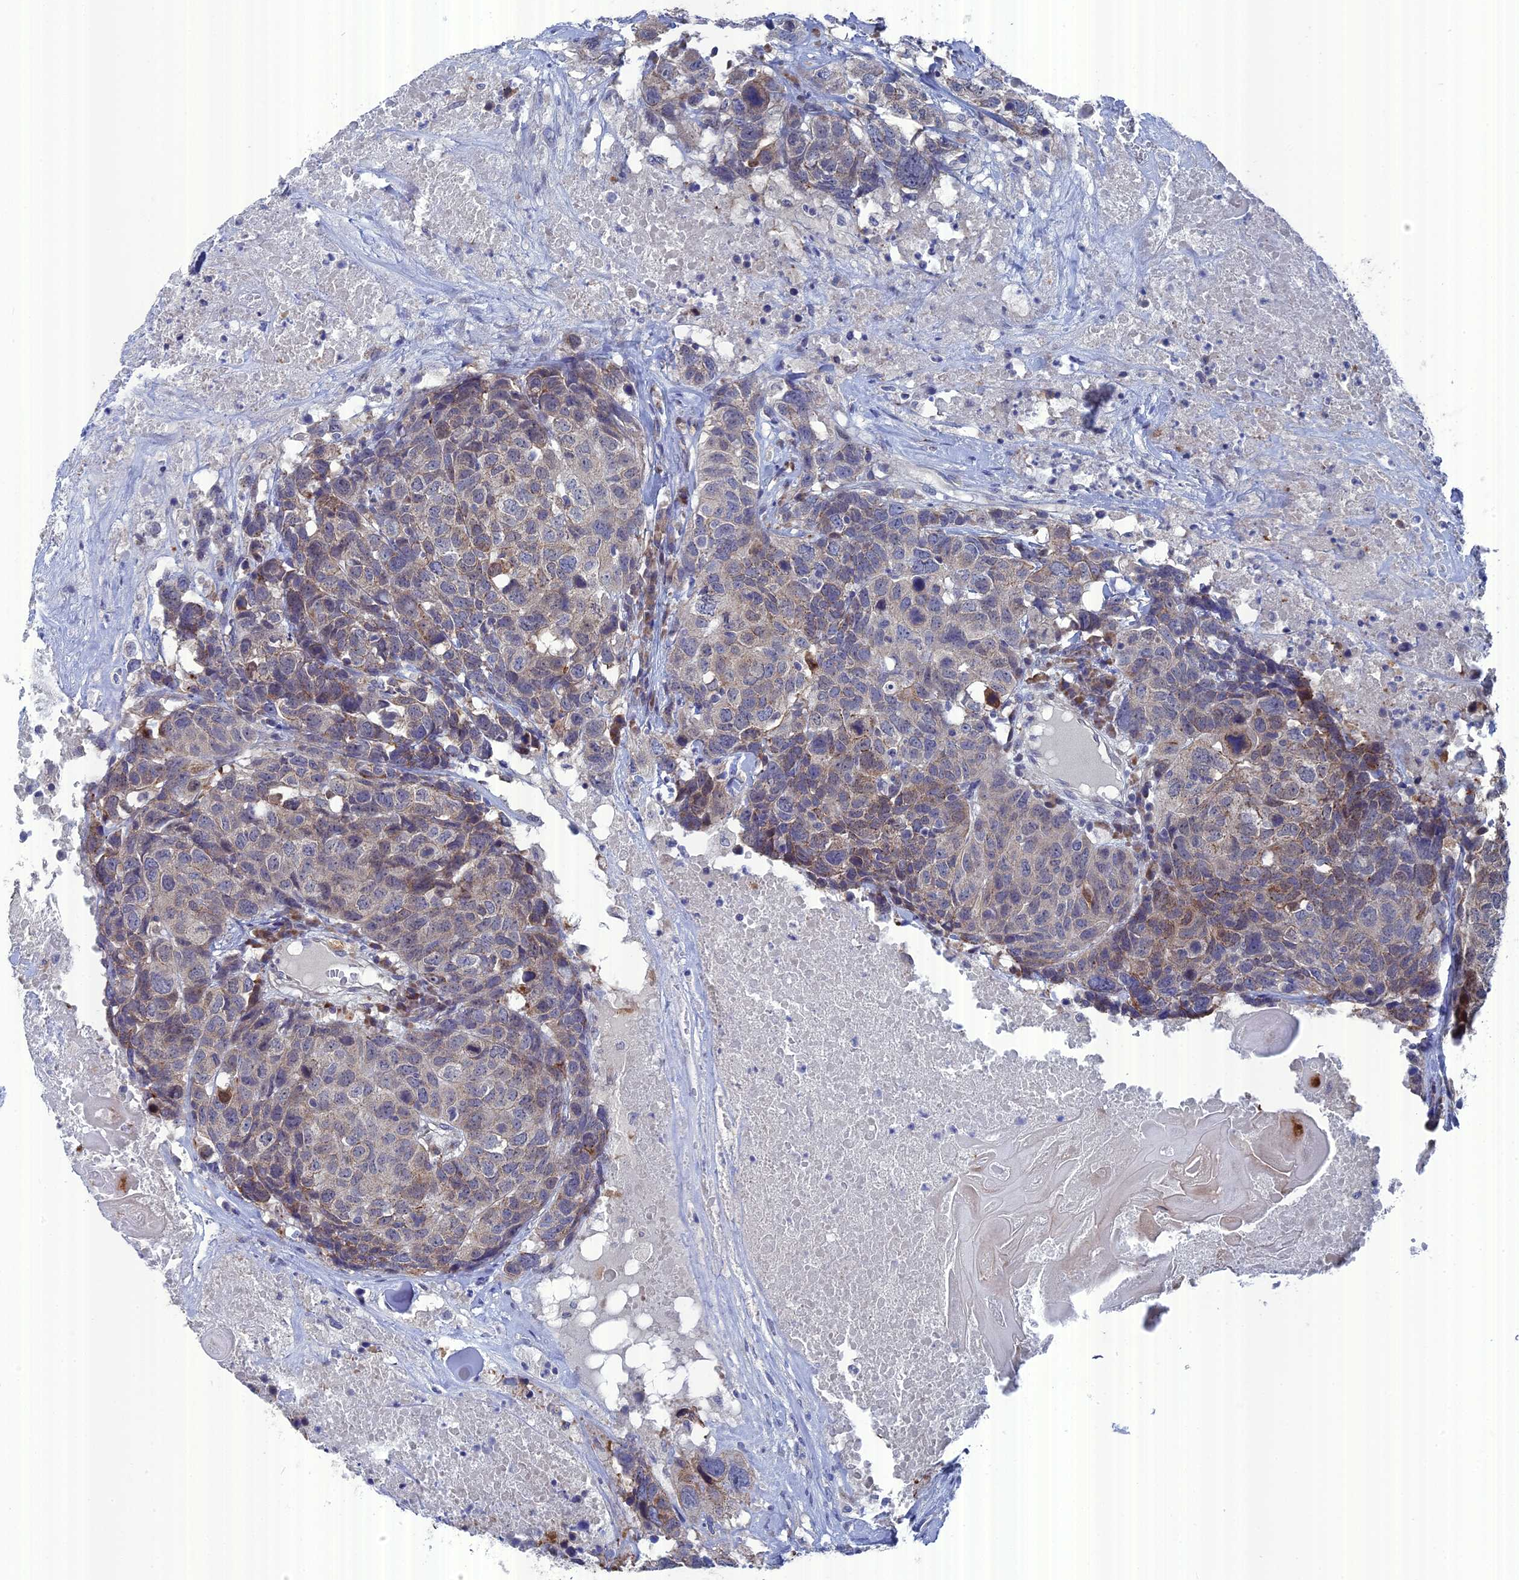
{"staining": {"intensity": "moderate", "quantity": "<25%", "location": "cytoplasmic/membranous"}, "tissue": "head and neck cancer", "cell_type": "Tumor cells", "image_type": "cancer", "snomed": [{"axis": "morphology", "description": "Squamous cell carcinoma, NOS"}, {"axis": "topography", "description": "Head-Neck"}], "caption": "IHC (DAB) staining of head and neck squamous cell carcinoma demonstrates moderate cytoplasmic/membranous protein staining in approximately <25% of tumor cells. Using DAB (brown) and hematoxylin (blue) stains, captured at high magnification using brightfield microscopy.", "gene": "TMEM161A", "patient": {"sex": "male", "age": 66}}